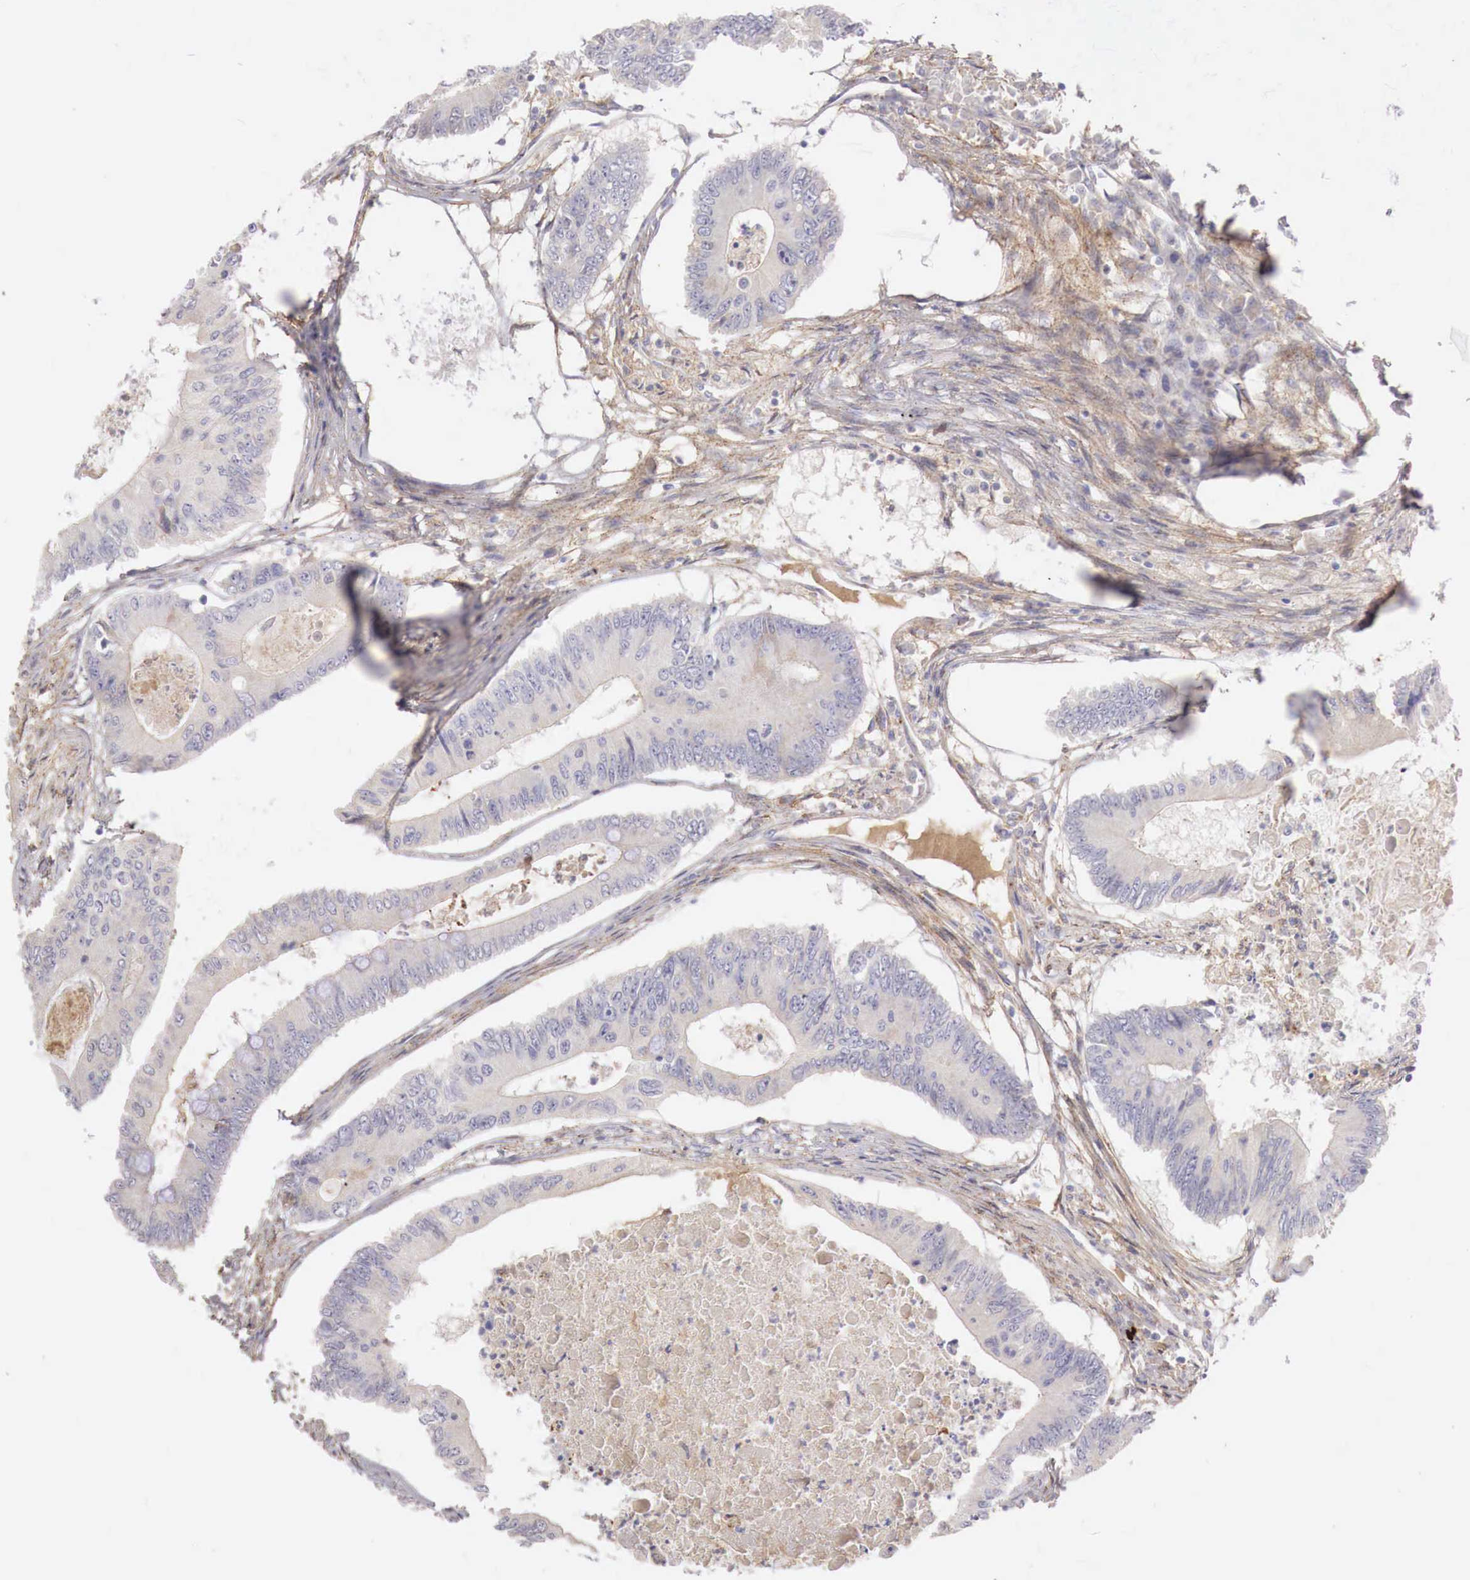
{"staining": {"intensity": "weak", "quantity": "25%-75%", "location": "cytoplasmic/membranous"}, "tissue": "colorectal cancer", "cell_type": "Tumor cells", "image_type": "cancer", "snomed": [{"axis": "morphology", "description": "Adenocarcinoma, NOS"}, {"axis": "topography", "description": "Colon"}], "caption": "An immunohistochemistry image of neoplastic tissue is shown. Protein staining in brown labels weak cytoplasmic/membranous positivity in colorectal adenocarcinoma within tumor cells.", "gene": "KLHDC7B", "patient": {"sex": "male", "age": 65}}